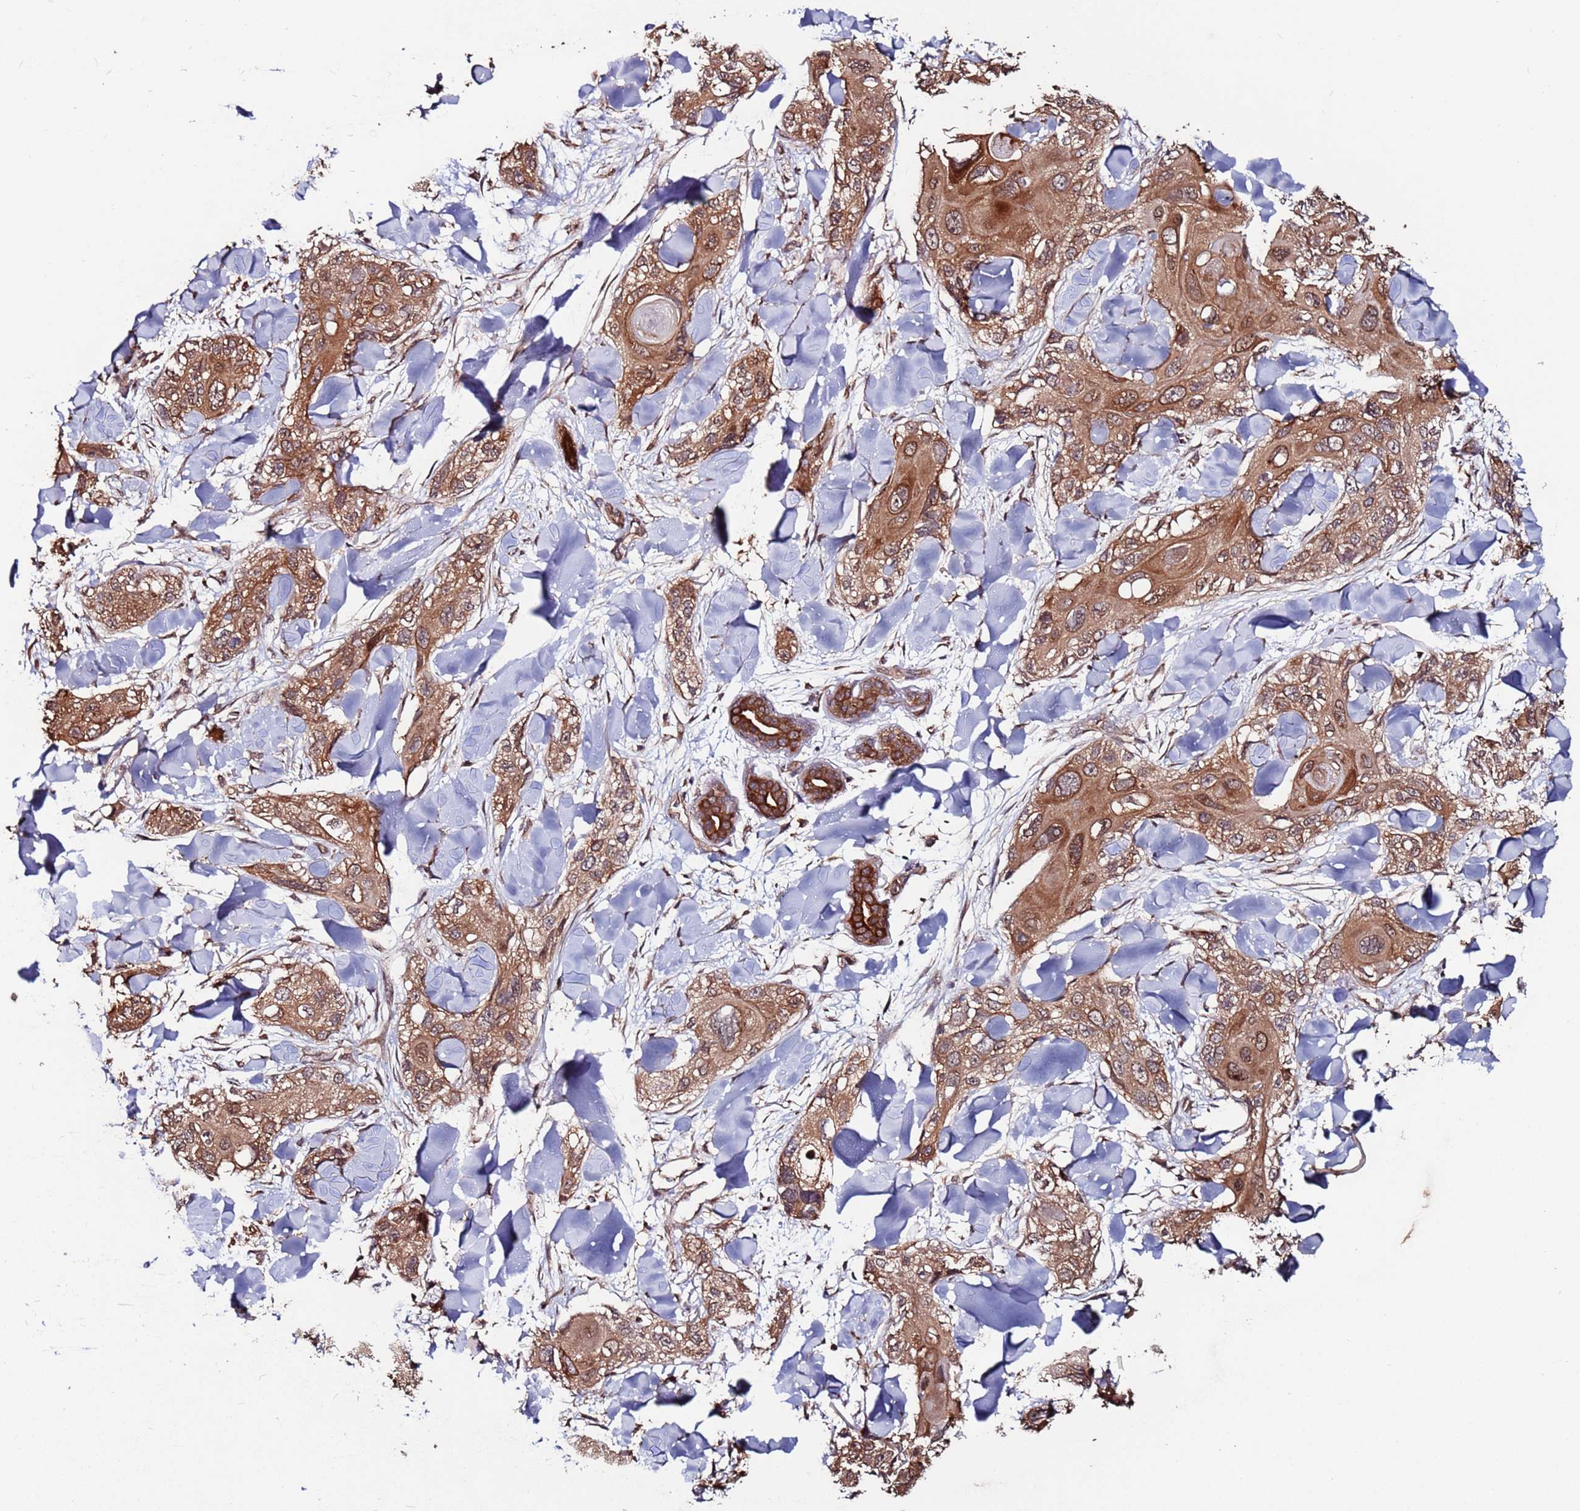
{"staining": {"intensity": "moderate", "quantity": ">75%", "location": "cytoplasmic/membranous,nuclear"}, "tissue": "skin cancer", "cell_type": "Tumor cells", "image_type": "cancer", "snomed": [{"axis": "morphology", "description": "Normal tissue, NOS"}, {"axis": "morphology", "description": "Squamous cell carcinoma, NOS"}, {"axis": "topography", "description": "Skin"}], "caption": "Immunohistochemistry (IHC) (DAB) staining of human skin cancer (squamous cell carcinoma) shows moderate cytoplasmic/membranous and nuclear protein expression in approximately >75% of tumor cells.", "gene": "PRR7", "patient": {"sex": "male", "age": 72}}